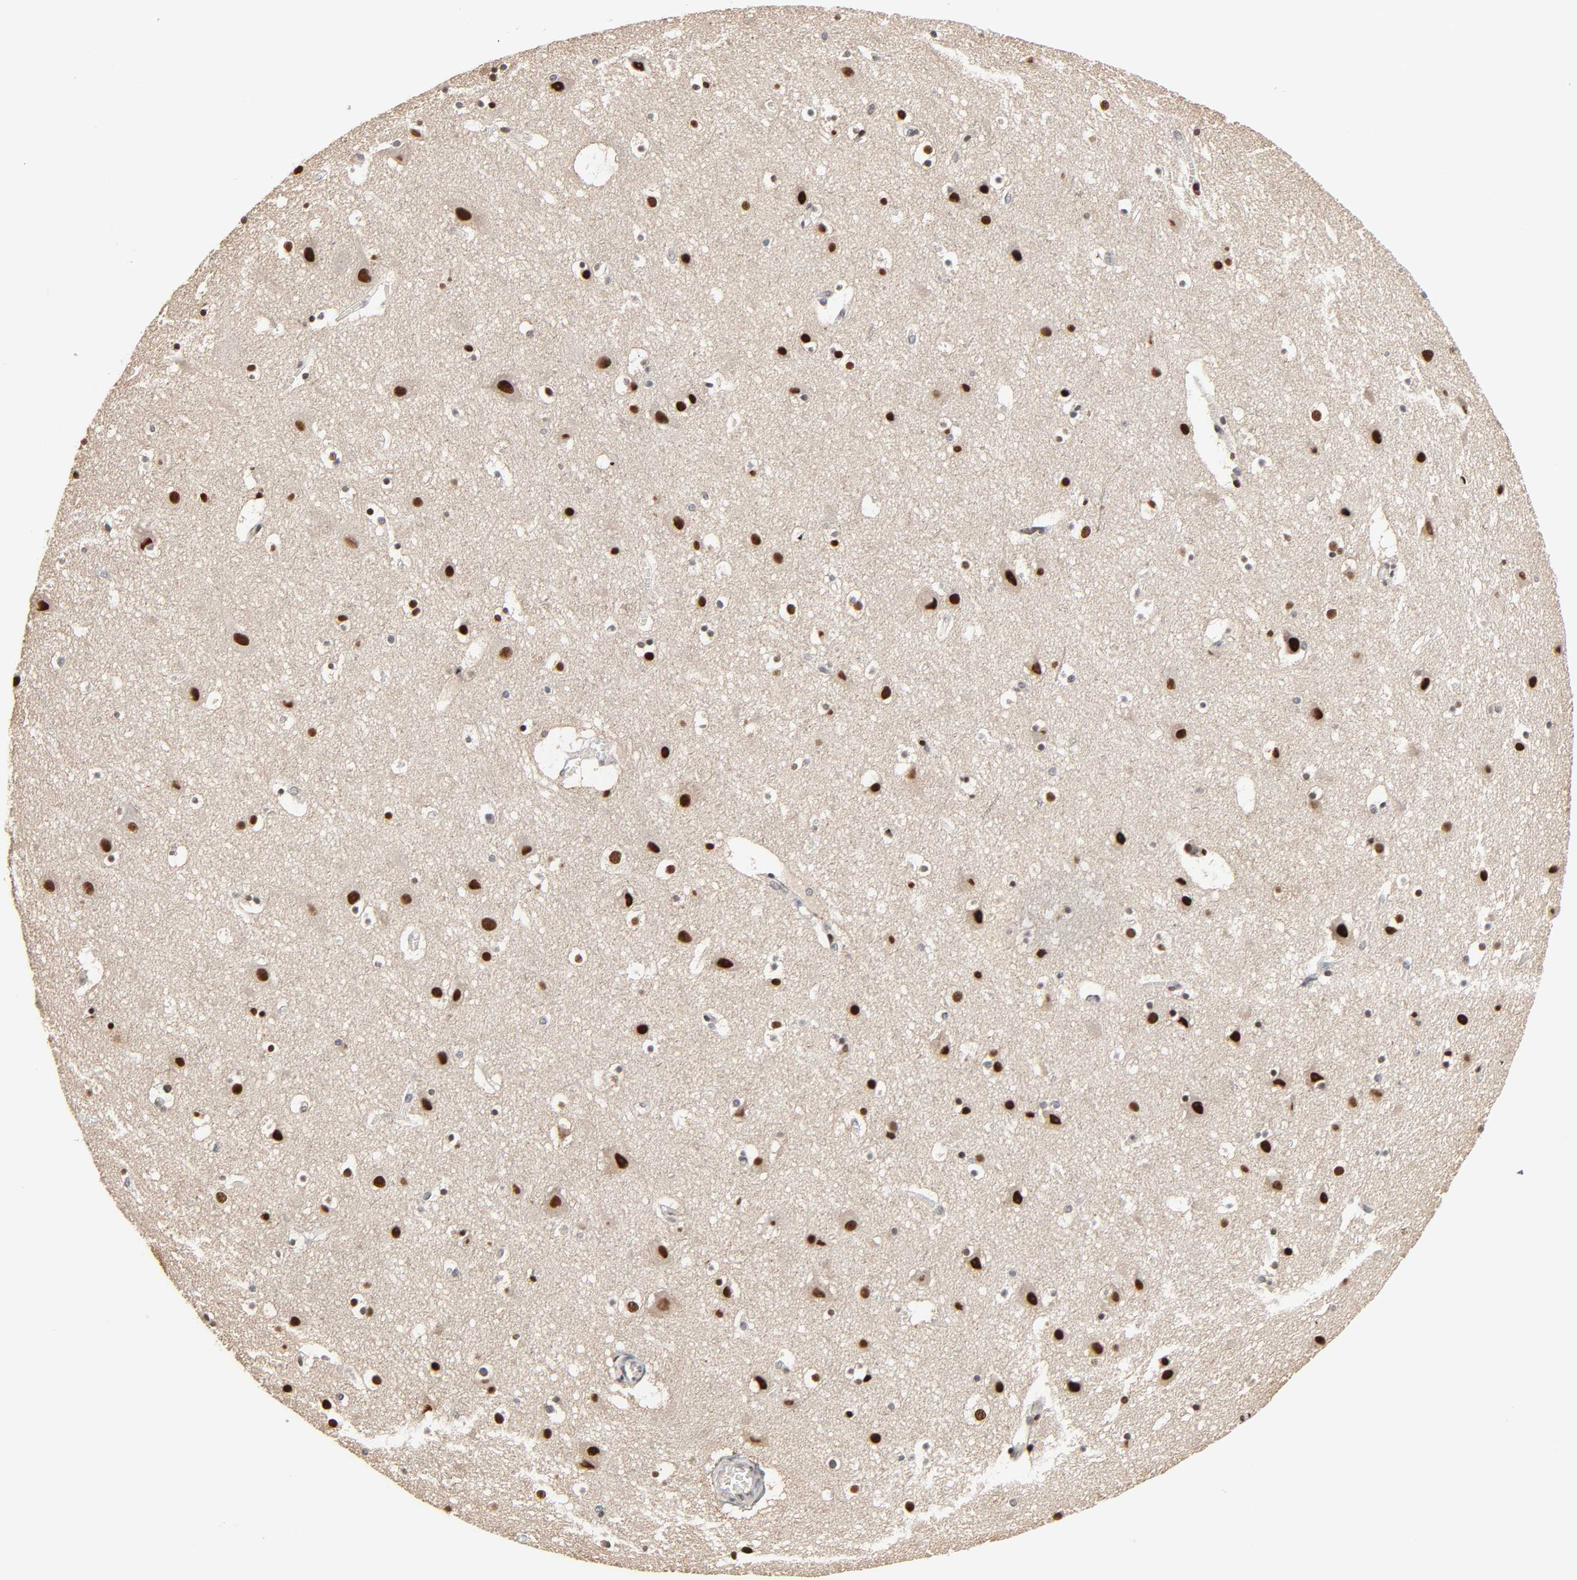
{"staining": {"intensity": "weak", "quantity": "25%-75%", "location": "nuclear"}, "tissue": "cerebral cortex", "cell_type": "Endothelial cells", "image_type": "normal", "snomed": [{"axis": "morphology", "description": "Normal tissue, NOS"}, {"axis": "topography", "description": "Cerebral cortex"}], "caption": "Immunohistochemistry staining of normal cerebral cortex, which exhibits low levels of weak nuclear positivity in approximately 25%-75% of endothelial cells indicating weak nuclear protein staining. The staining was performed using DAB (brown) for protein detection and nuclei were counterstained in hematoxylin (blue).", "gene": "HTR1E", "patient": {"sex": "male", "age": 45}}